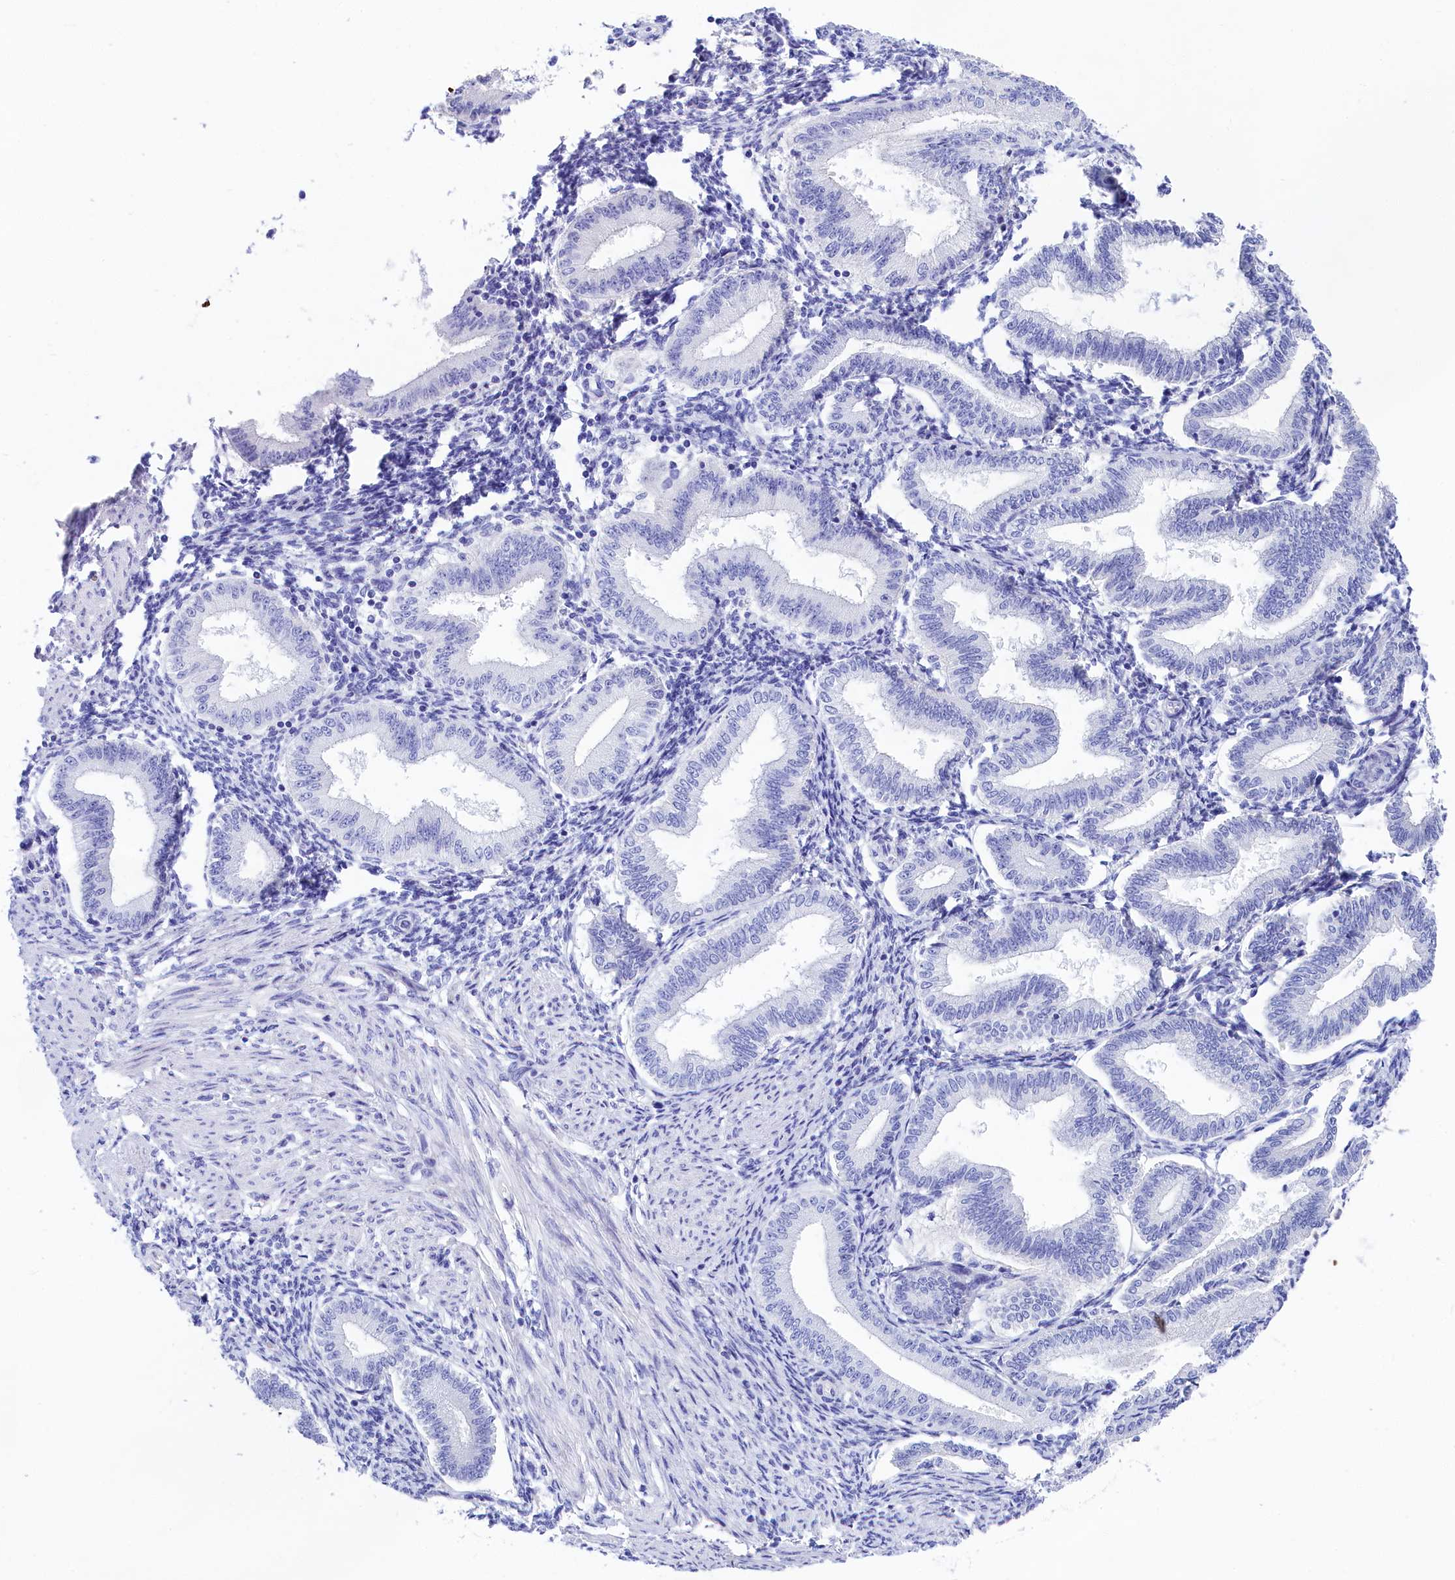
{"staining": {"intensity": "negative", "quantity": "none", "location": "none"}, "tissue": "endometrium", "cell_type": "Cells in endometrial stroma", "image_type": "normal", "snomed": [{"axis": "morphology", "description": "Normal tissue, NOS"}, {"axis": "topography", "description": "Endometrium"}], "caption": "IHC of benign human endometrium exhibits no staining in cells in endometrial stroma.", "gene": "SULT2A1", "patient": {"sex": "female", "age": 39}}